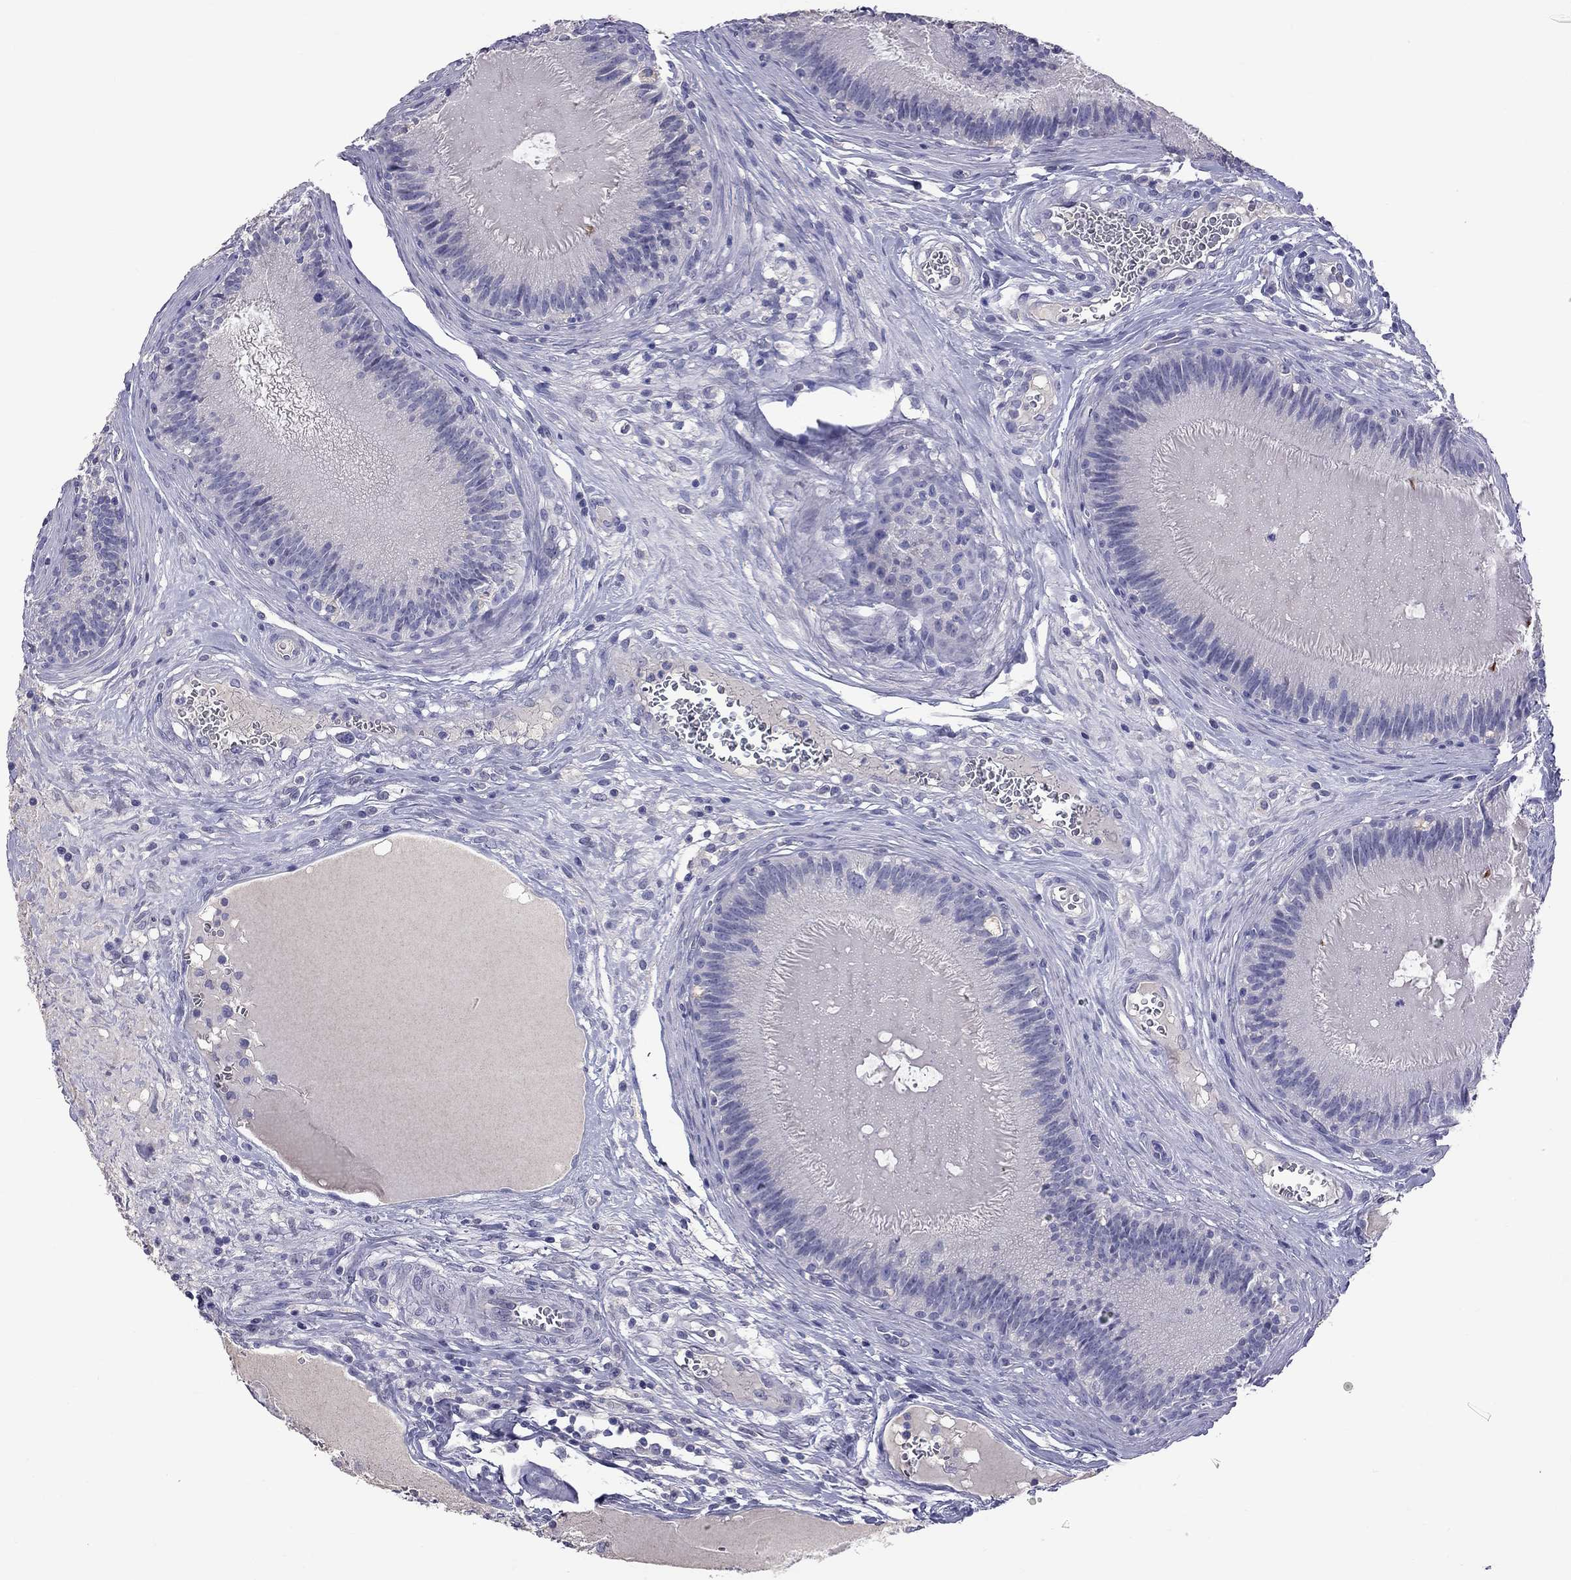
{"staining": {"intensity": "negative", "quantity": "none", "location": "none"}, "tissue": "epididymis", "cell_type": "Glandular cells", "image_type": "normal", "snomed": [{"axis": "morphology", "description": "Normal tissue, NOS"}, {"axis": "topography", "description": "Epididymis"}], "caption": "Glandular cells are negative for brown protein staining in normal epididymis. The staining was performed using DAB to visualize the protein expression in brown, while the nuclei were stained in blue with hematoxylin (Magnification: 20x).", "gene": "CFAP91", "patient": {"sex": "male", "age": 27}}